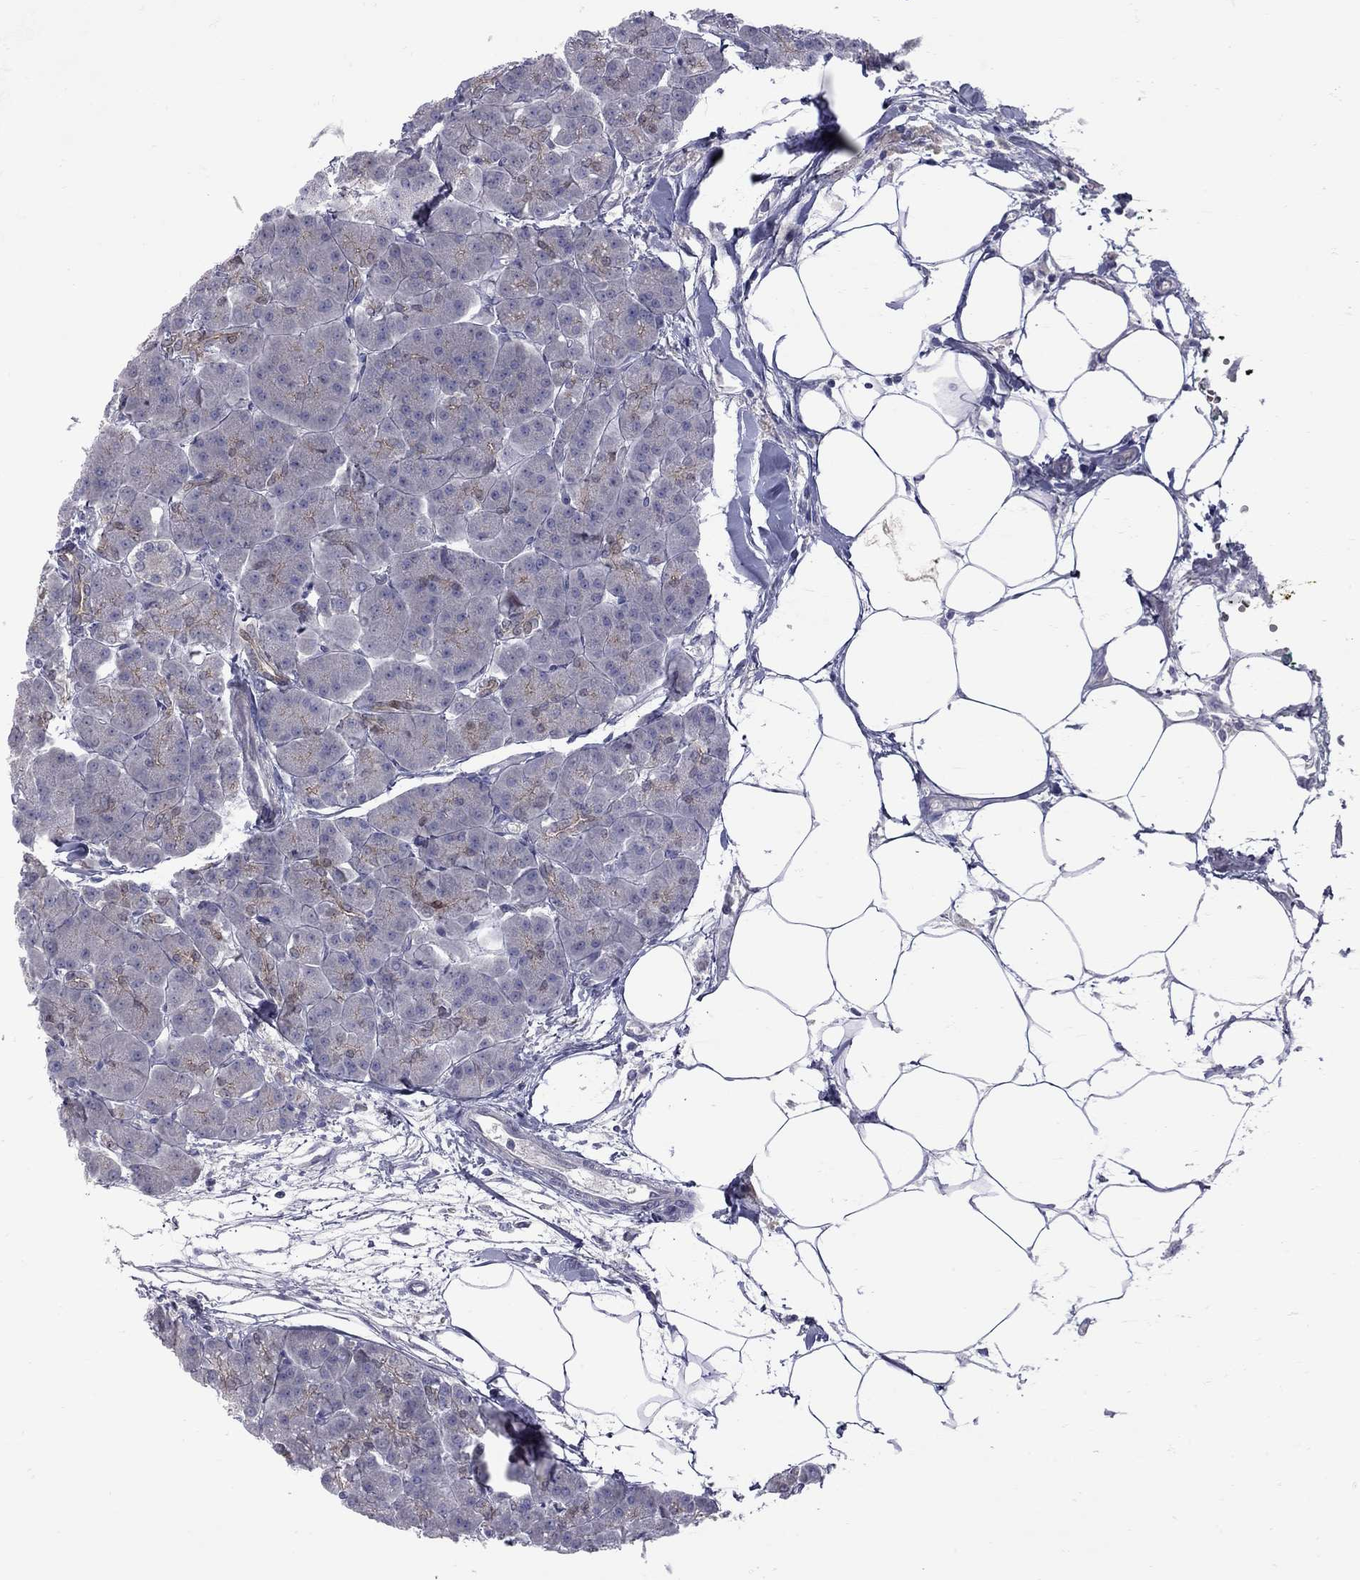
{"staining": {"intensity": "negative", "quantity": "none", "location": "none"}, "tissue": "pancreas", "cell_type": "Exocrine glandular cells", "image_type": "normal", "snomed": [{"axis": "morphology", "description": "Normal tissue, NOS"}, {"axis": "topography", "description": "Adipose tissue"}, {"axis": "topography", "description": "Pancreas"}, {"axis": "topography", "description": "Peripheral nerve tissue"}], "caption": "High power microscopy histopathology image of an immunohistochemistry histopathology image of benign pancreas, revealing no significant expression in exocrine glandular cells. (DAB (3,3'-diaminobenzidine) immunohistochemistry (IHC), high magnification).", "gene": "NRARP", "patient": {"sex": "female", "age": 58}}